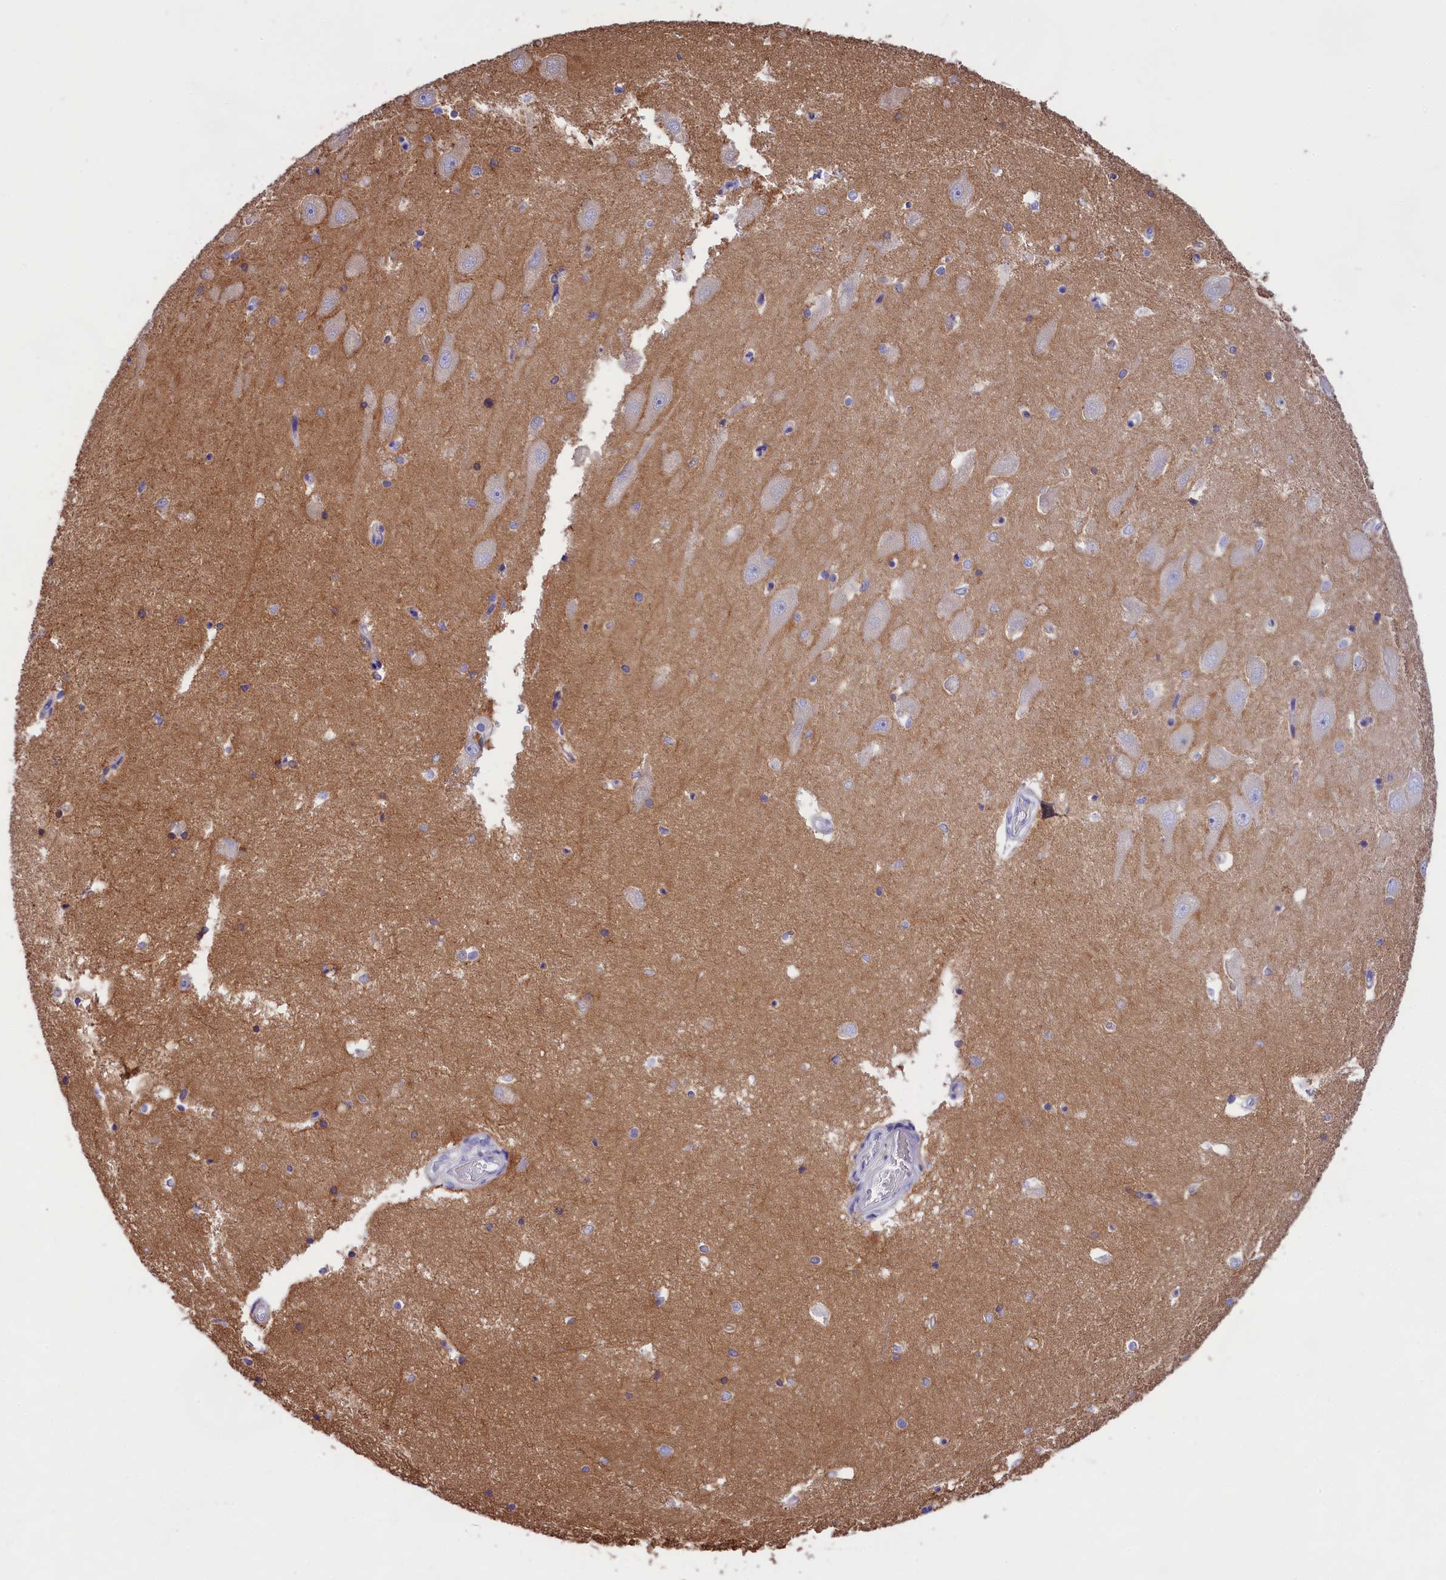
{"staining": {"intensity": "weak", "quantity": "<25%", "location": "cytoplasmic/membranous"}, "tissue": "hippocampus", "cell_type": "Glial cells", "image_type": "normal", "snomed": [{"axis": "morphology", "description": "Normal tissue, NOS"}, {"axis": "topography", "description": "Hippocampus"}], "caption": "Photomicrograph shows no significant protein staining in glial cells of normal hippocampus. (DAB (3,3'-diaminobenzidine) immunohistochemistry visualized using brightfield microscopy, high magnification).", "gene": "PPP1R13L", "patient": {"sex": "male", "age": 45}}